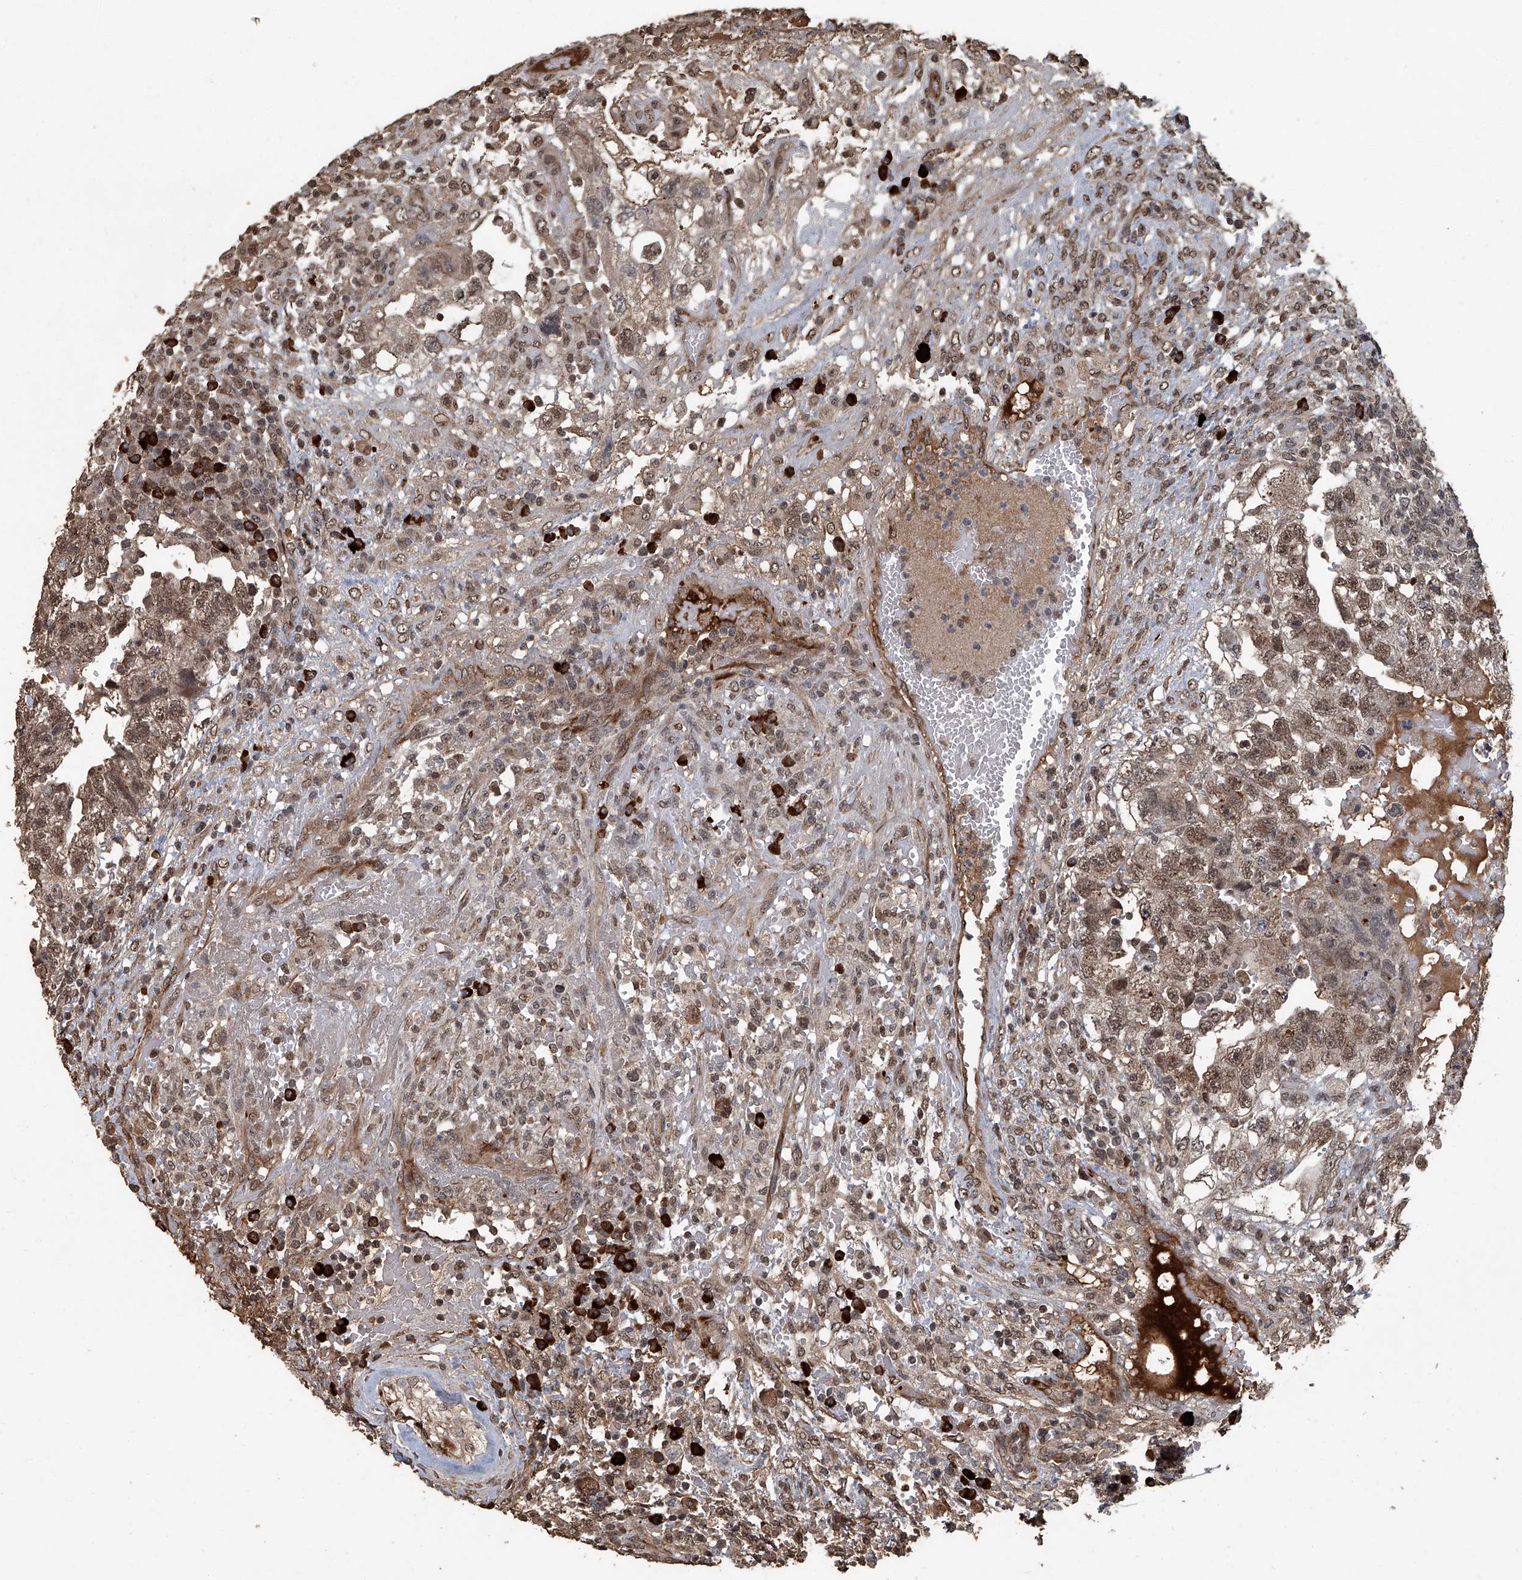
{"staining": {"intensity": "moderate", "quantity": ">75%", "location": "nuclear"}, "tissue": "testis cancer", "cell_type": "Tumor cells", "image_type": "cancer", "snomed": [{"axis": "morphology", "description": "Carcinoma, Embryonal, NOS"}, {"axis": "topography", "description": "Testis"}], "caption": "Testis cancer stained for a protein demonstrates moderate nuclear positivity in tumor cells.", "gene": "GPR132", "patient": {"sex": "male", "age": 36}}